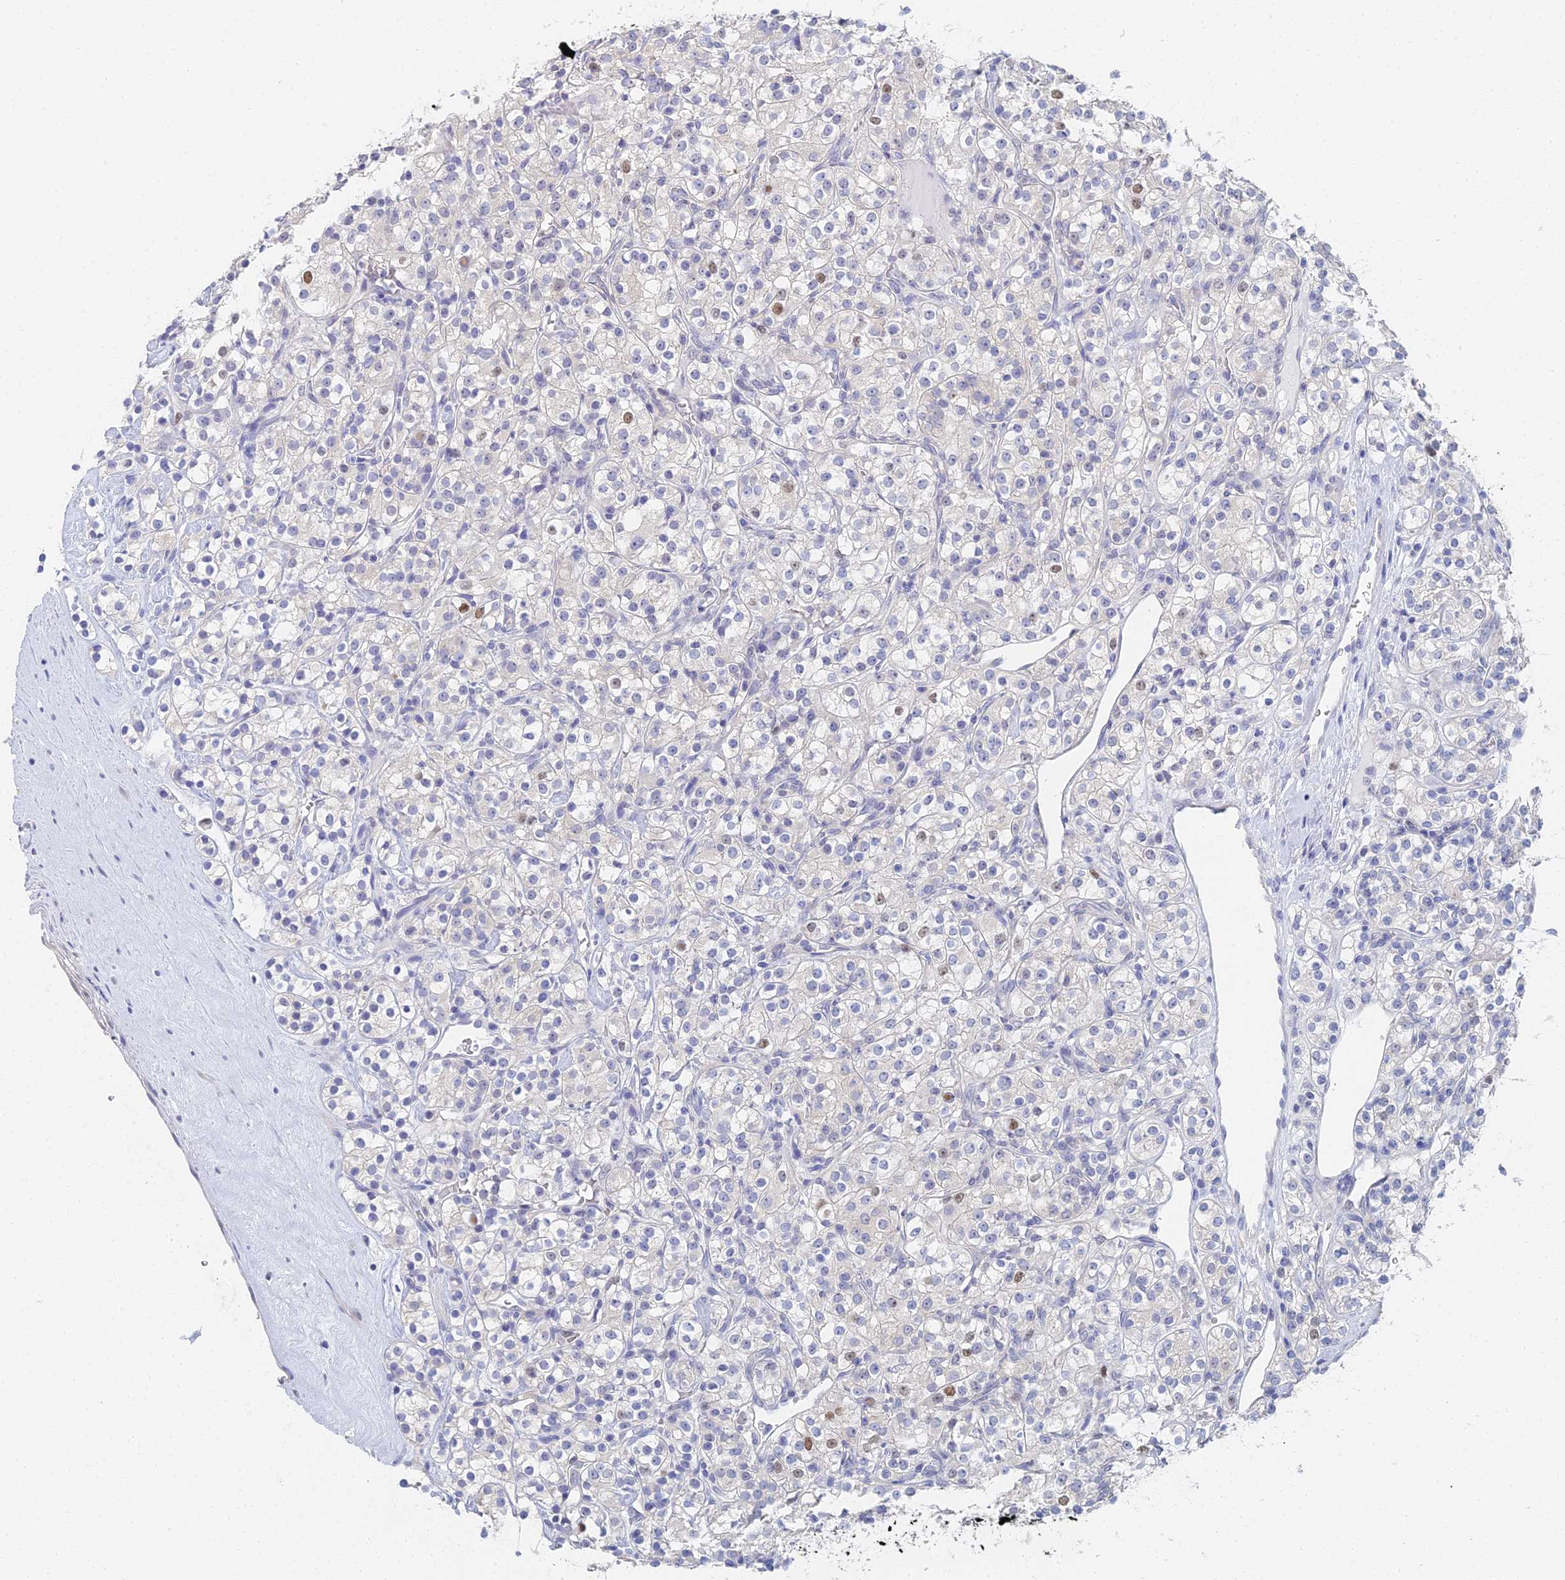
{"staining": {"intensity": "negative", "quantity": "none", "location": "none"}, "tissue": "renal cancer", "cell_type": "Tumor cells", "image_type": "cancer", "snomed": [{"axis": "morphology", "description": "Adenocarcinoma, NOS"}, {"axis": "topography", "description": "Kidney"}], "caption": "This is an IHC photomicrograph of renal adenocarcinoma. There is no positivity in tumor cells.", "gene": "MCM2", "patient": {"sex": "male", "age": 77}}